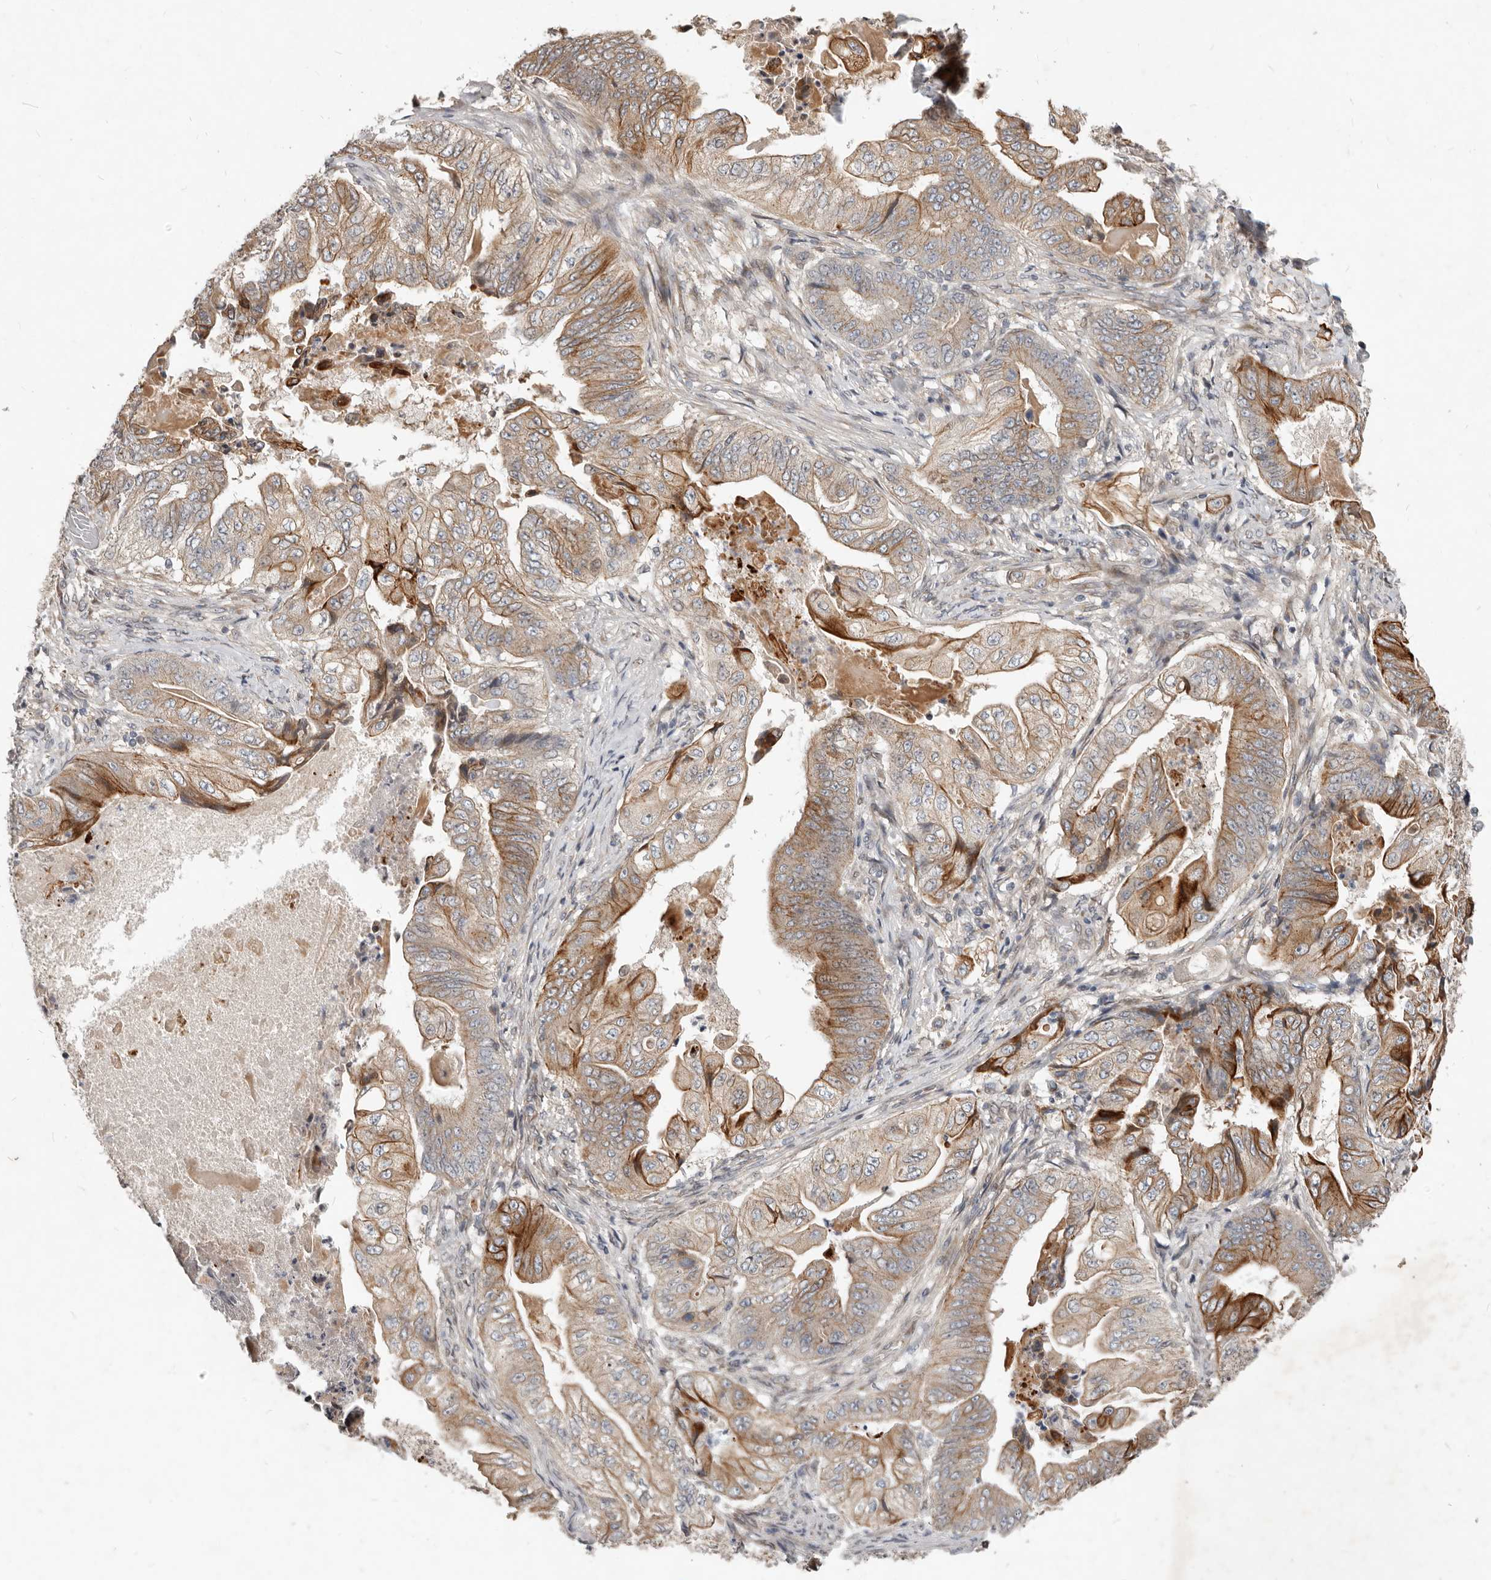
{"staining": {"intensity": "strong", "quantity": "25%-75%", "location": "cytoplasmic/membranous"}, "tissue": "stomach cancer", "cell_type": "Tumor cells", "image_type": "cancer", "snomed": [{"axis": "morphology", "description": "Adenocarcinoma, NOS"}, {"axis": "topography", "description": "Stomach"}], "caption": "The immunohistochemical stain shows strong cytoplasmic/membranous expression in tumor cells of adenocarcinoma (stomach) tissue.", "gene": "NPY4R", "patient": {"sex": "female", "age": 73}}